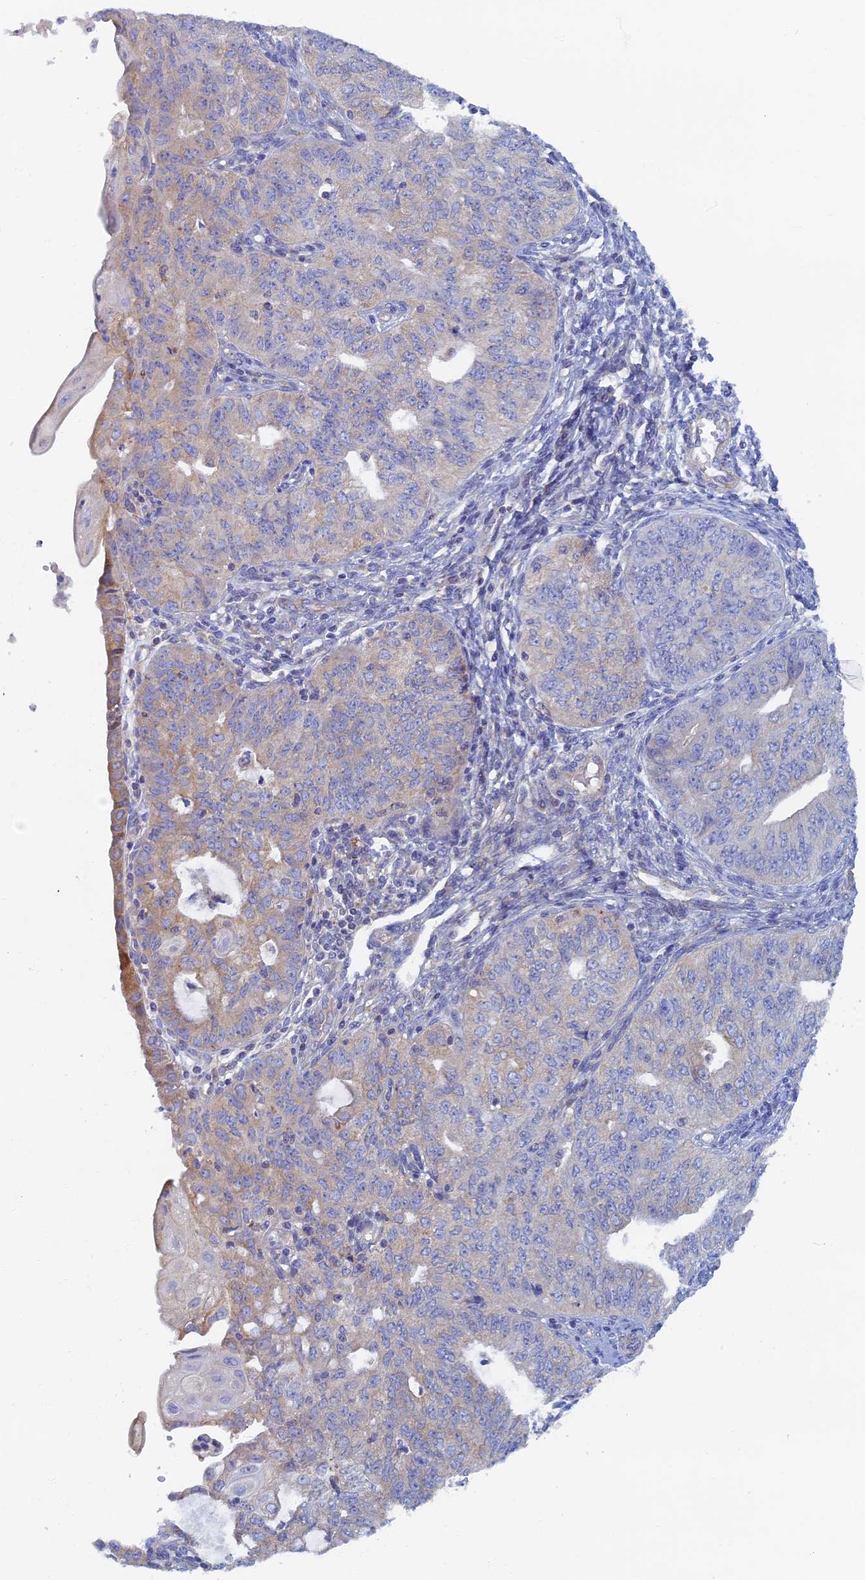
{"staining": {"intensity": "weak", "quantity": "<25%", "location": "cytoplasmic/membranous"}, "tissue": "endometrial cancer", "cell_type": "Tumor cells", "image_type": "cancer", "snomed": [{"axis": "morphology", "description": "Adenocarcinoma, NOS"}, {"axis": "topography", "description": "Endometrium"}], "caption": "This histopathology image is of endometrial cancer stained with immunohistochemistry to label a protein in brown with the nuclei are counter-stained blue. There is no expression in tumor cells. Brightfield microscopy of immunohistochemistry stained with DAB (brown) and hematoxylin (blue), captured at high magnification.", "gene": "TMEM44", "patient": {"sex": "female", "age": 32}}